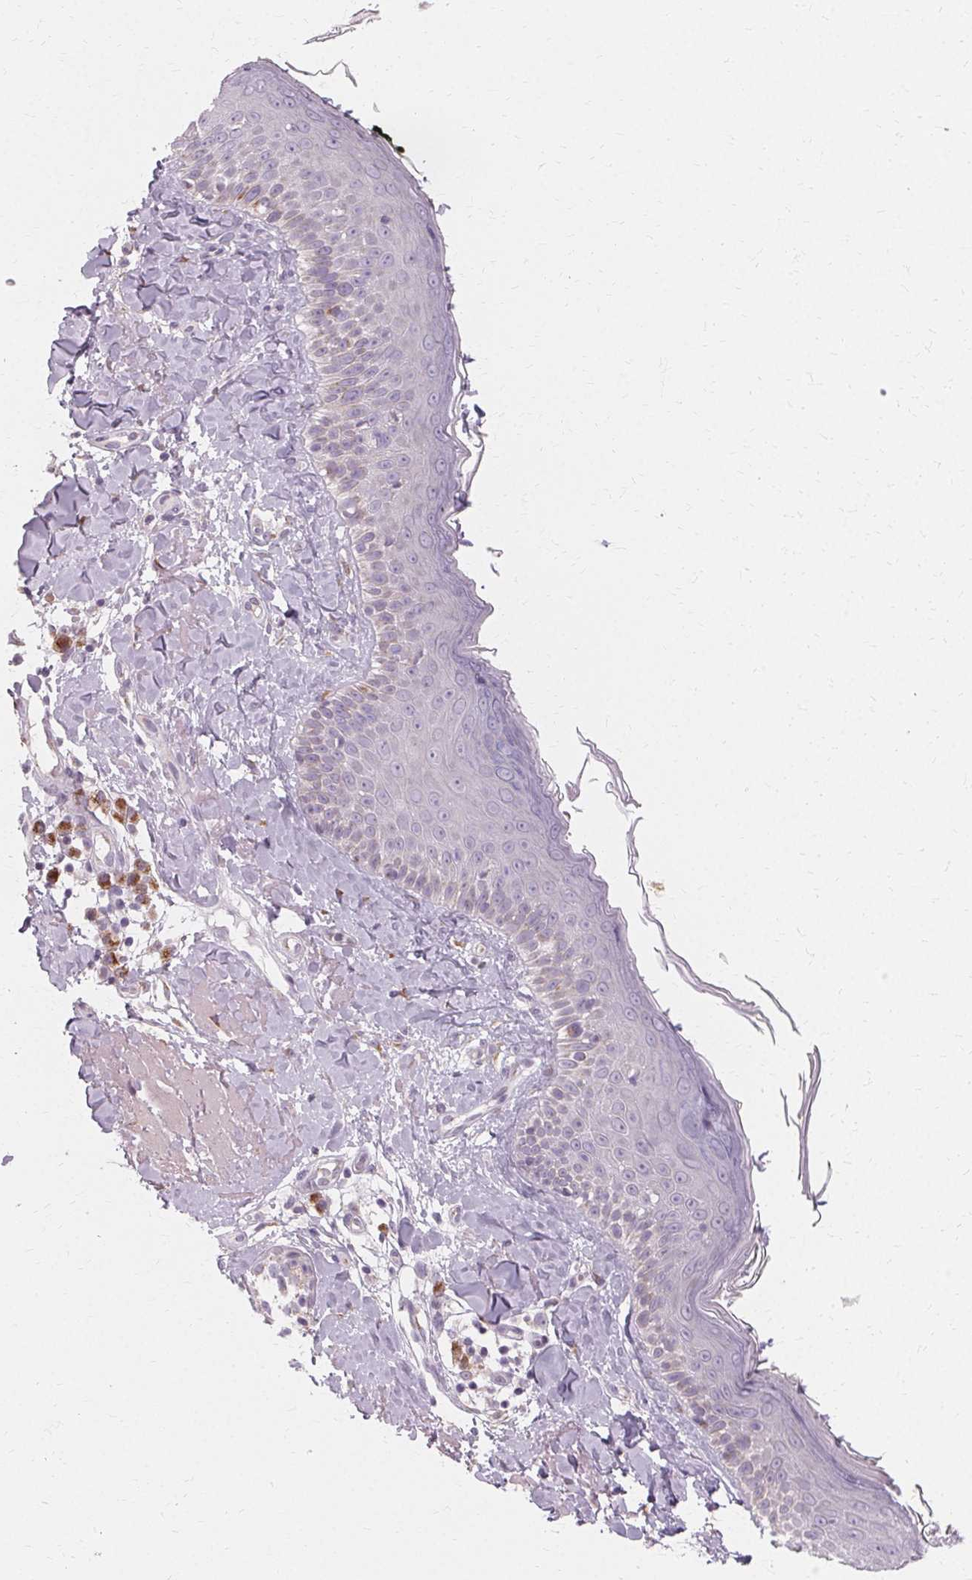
{"staining": {"intensity": "negative", "quantity": "none", "location": "none"}, "tissue": "skin", "cell_type": "Fibroblasts", "image_type": "normal", "snomed": [{"axis": "morphology", "description": "Normal tissue, NOS"}, {"axis": "topography", "description": "Skin"}], "caption": "Protein analysis of benign skin demonstrates no significant staining in fibroblasts.", "gene": "FCRL3", "patient": {"sex": "male", "age": 73}}